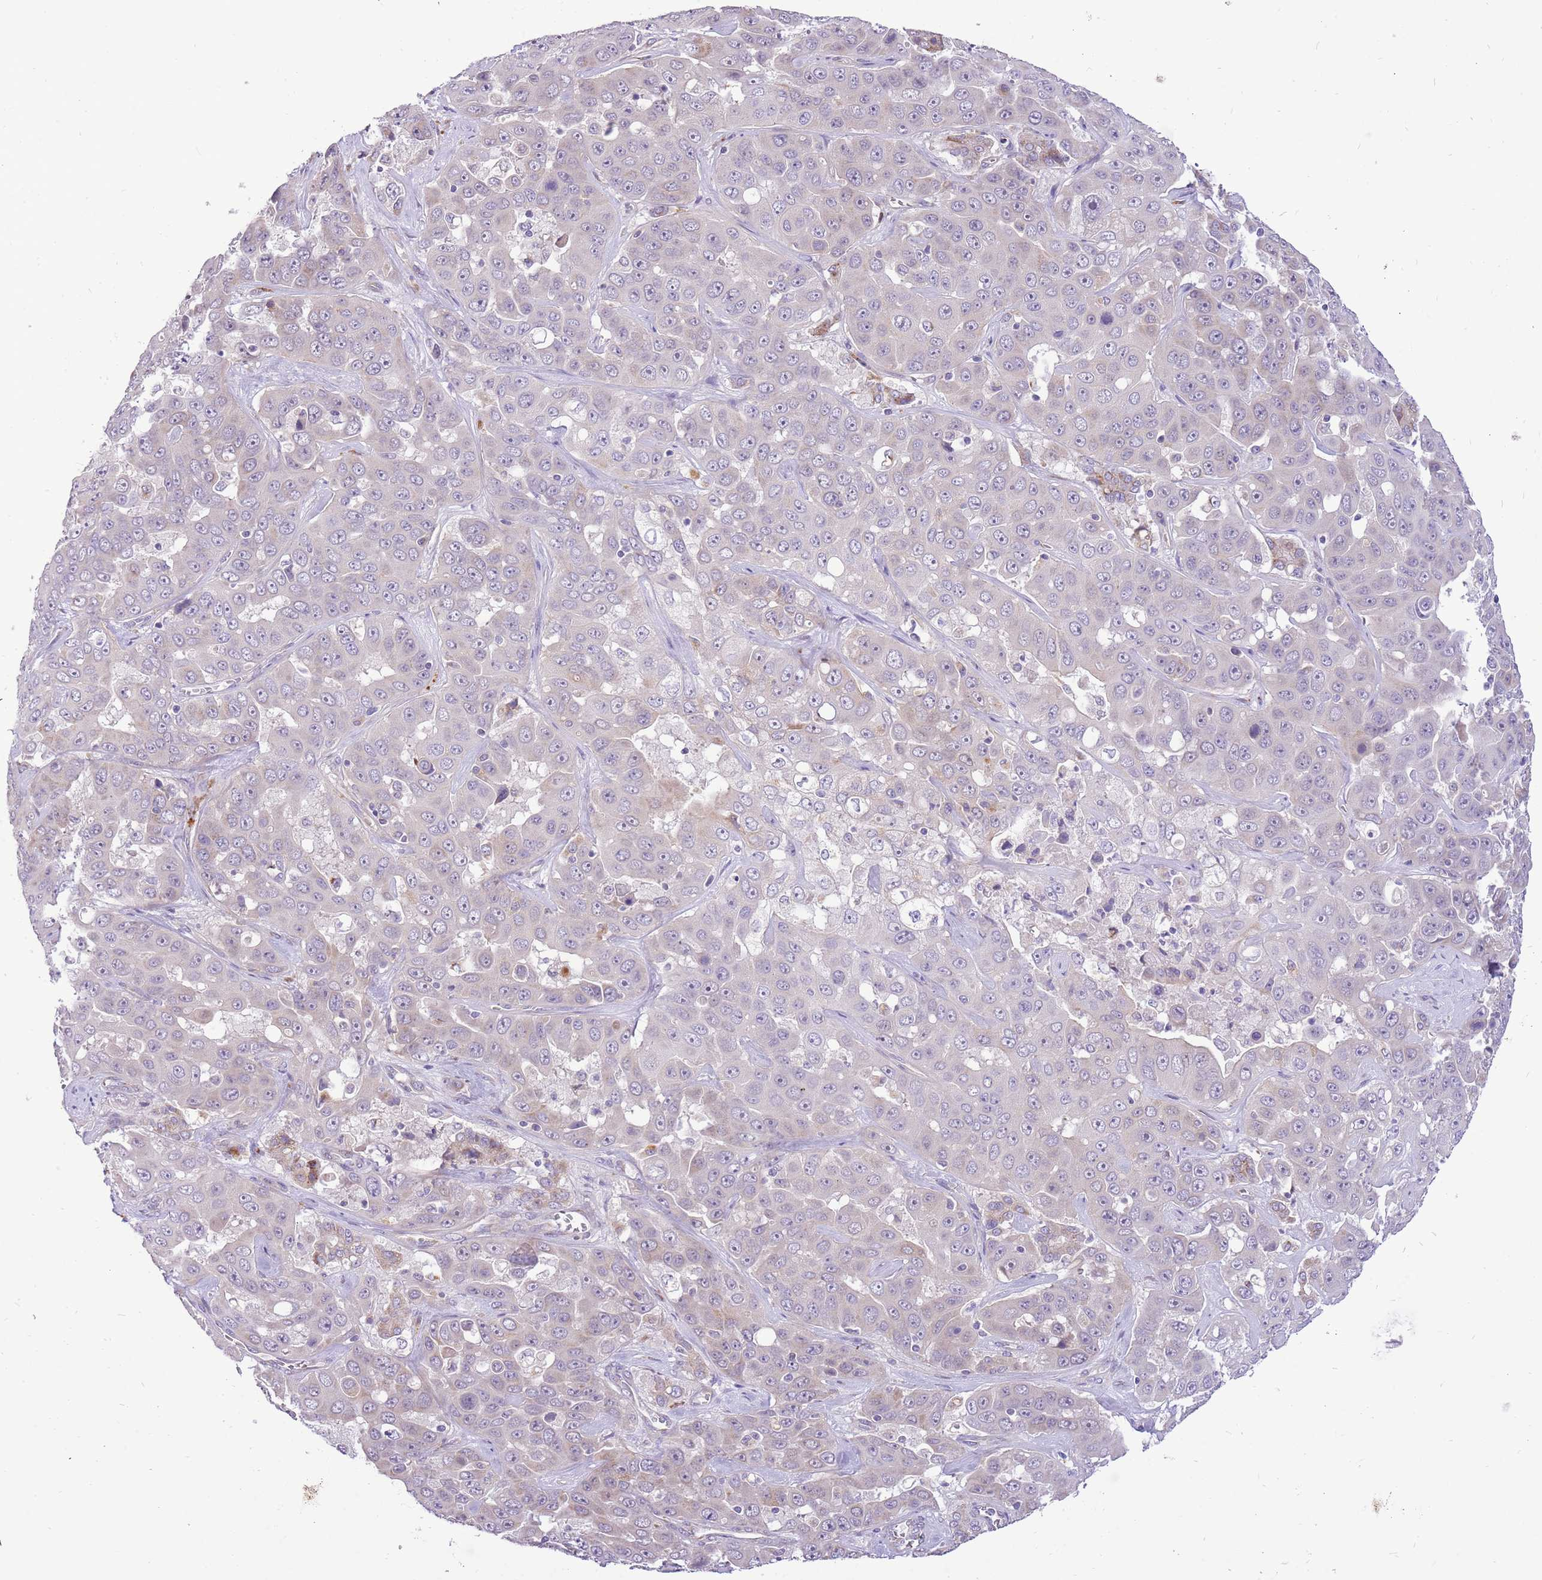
{"staining": {"intensity": "negative", "quantity": "none", "location": "none"}, "tissue": "liver cancer", "cell_type": "Tumor cells", "image_type": "cancer", "snomed": [{"axis": "morphology", "description": "Cholangiocarcinoma"}, {"axis": "topography", "description": "Liver"}], "caption": "High power microscopy photomicrograph of an IHC histopathology image of liver cholangiocarcinoma, revealing no significant expression in tumor cells. The staining was performed using DAB to visualize the protein expression in brown, while the nuclei were stained in blue with hematoxylin (Magnification: 20x).", "gene": "COX17", "patient": {"sex": "female", "age": 52}}